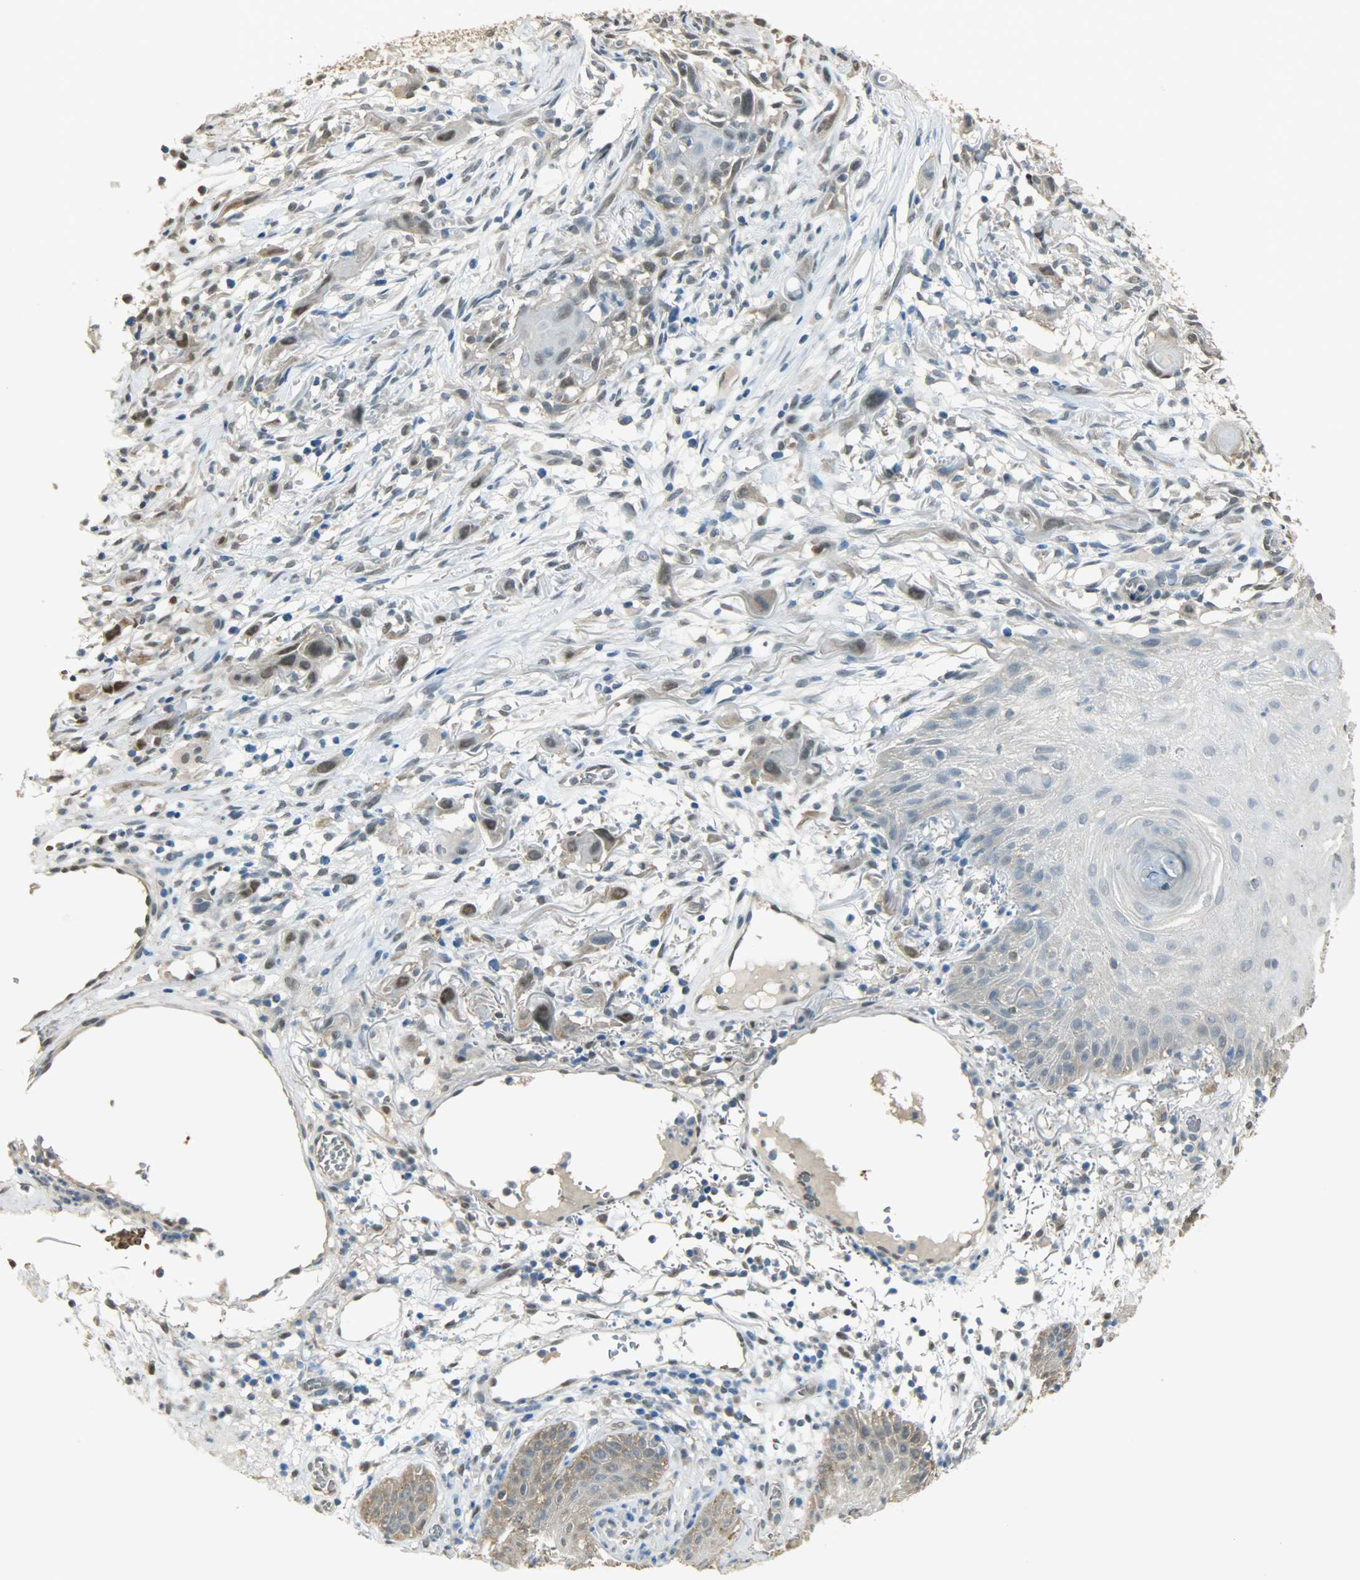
{"staining": {"intensity": "moderate", "quantity": "25%-75%", "location": "cytoplasmic/membranous,nuclear"}, "tissue": "skin cancer", "cell_type": "Tumor cells", "image_type": "cancer", "snomed": [{"axis": "morphology", "description": "Normal tissue, NOS"}, {"axis": "morphology", "description": "Squamous cell carcinoma, NOS"}, {"axis": "topography", "description": "Skin"}], "caption": "Immunohistochemical staining of human skin cancer (squamous cell carcinoma) reveals moderate cytoplasmic/membranous and nuclear protein positivity in approximately 25%-75% of tumor cells. (DAB (3,3'-diaminobenzidine) = brown stain, brightfield microscopy at high magnification).", "gene": "PRMT5", "patient": {"sex": "female", "age": 59}}